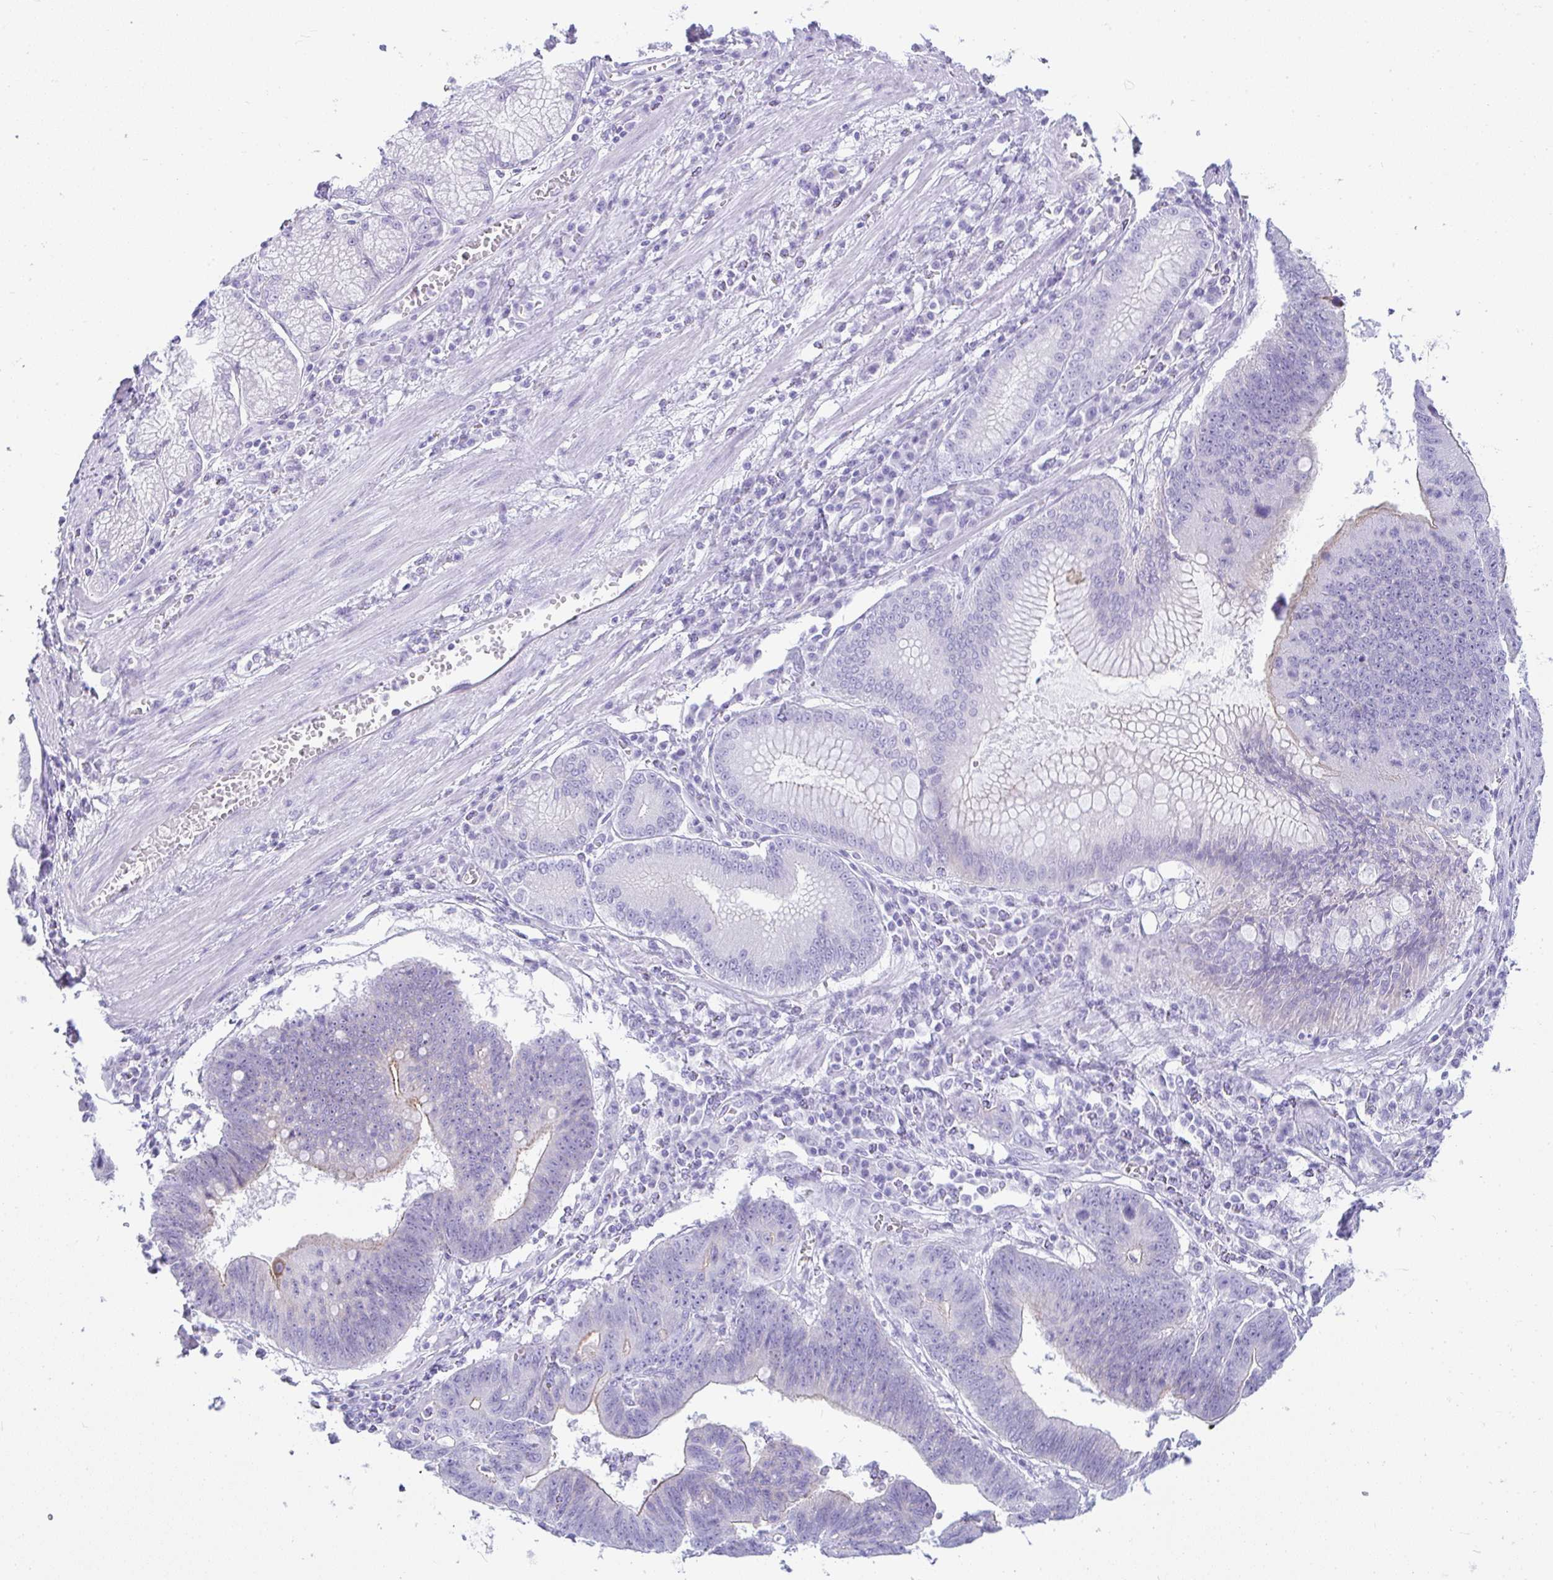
{"staining": {"intensity": "weak", "quantity": "<25%", "location": "cytoplasmic/membranous"}, "tissue": "stomach cancer", "cell_type": "Tumor cells", "image_type": "cancer", "snomed": [{"axis": "morphology", "description": "Adenocarcinoma, NOS"}, {"axis": "topography", "description": "Stomach"}], "caption": "Tumor cells show no significant expression in stomach adenocarcinoma.", "gene": "RASL10A", "patient": {"sex": "male", "age": 59}}